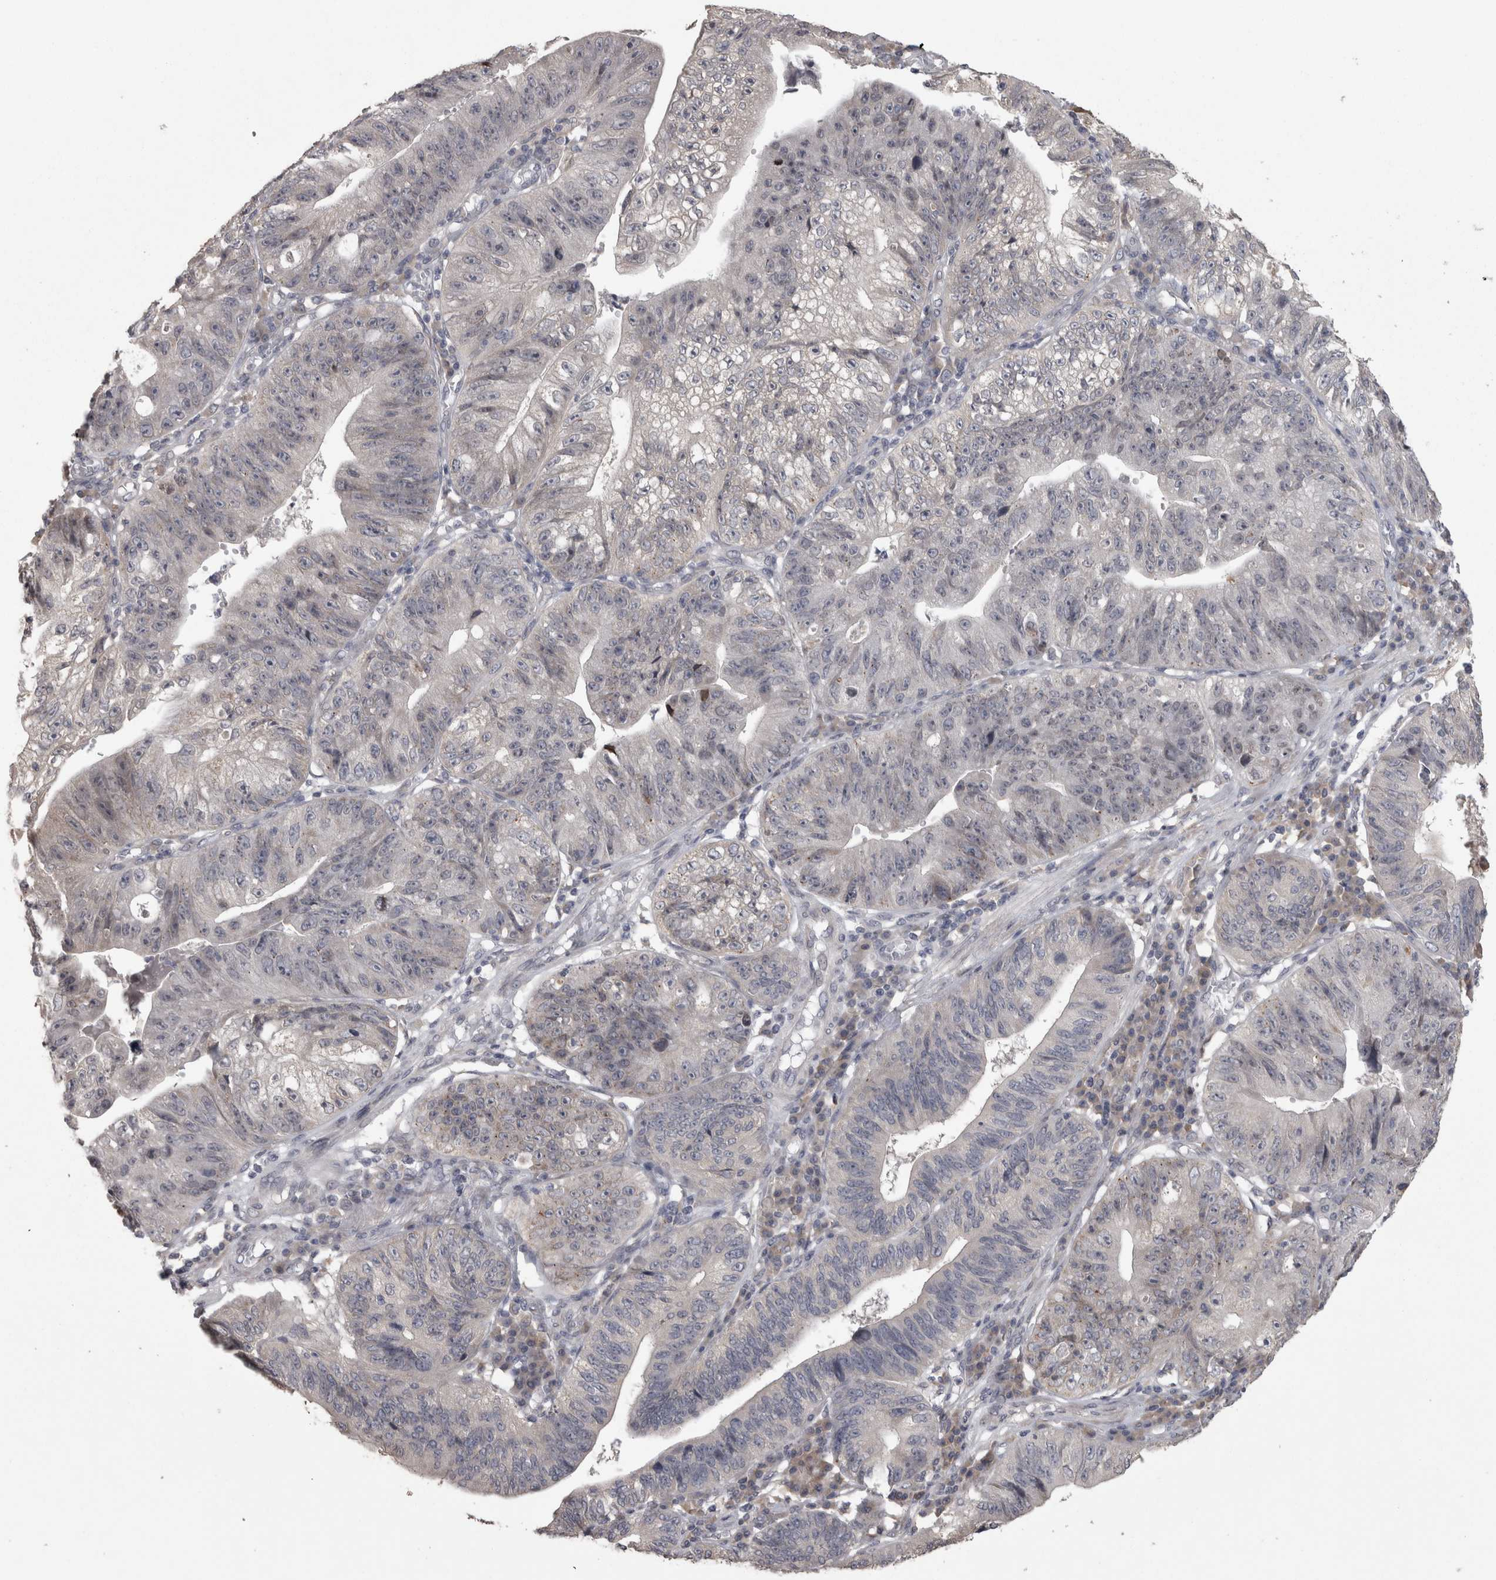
{"staining": {"intensity": "negative", "quantity": "none", "location": "none"}, "tissue": "stomach cancer", "cell_type": "Tumor cells", "image_type": "cancer", "snomed": [{"axis": "morphology", "description": "Adenocarcinoma, NOS"}, {"axis": "topography", "description": "Stomach"}], "caption": "The photomicrograph exhibits no significant staining in tumor cells of stomach cancer (adenocarcinoma).", "gene": "RAB29", "patient": {"sex": "male", "age": 59}}